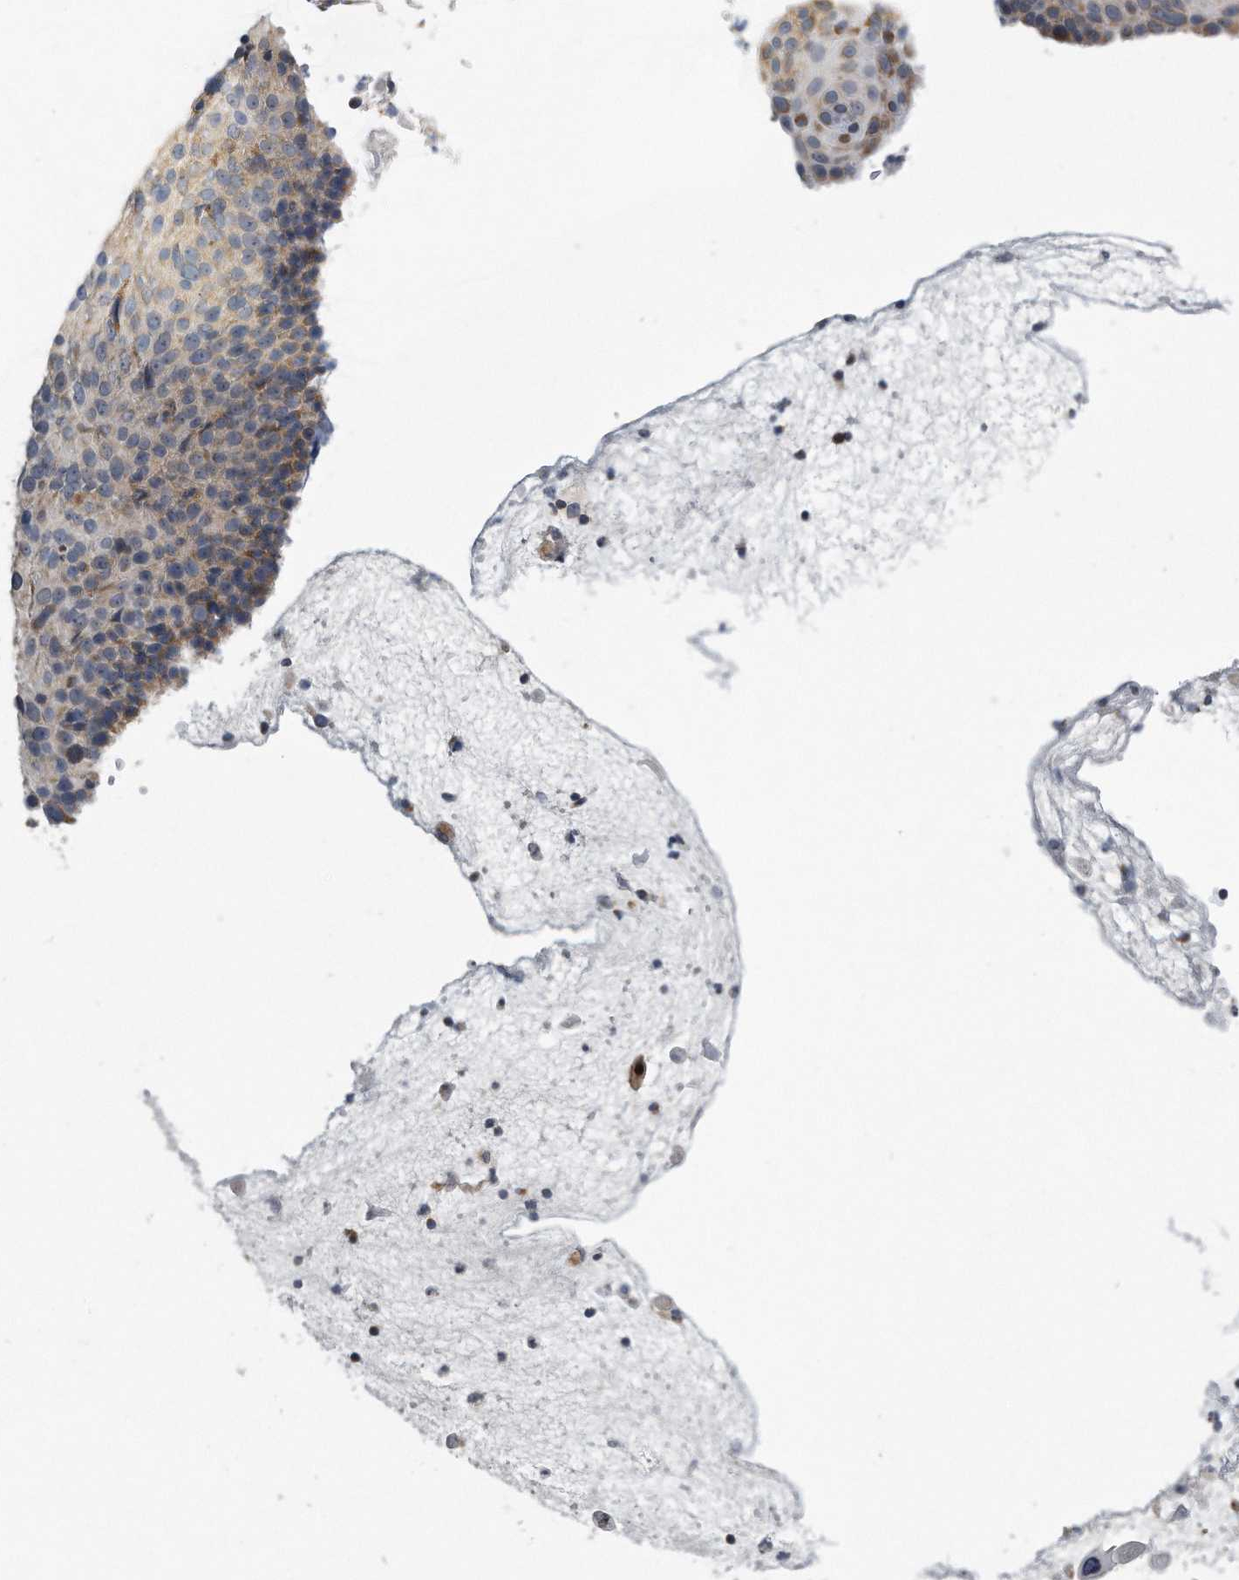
{"staining": {"intensity": "weak", "quantity": "25%-75%", "location": "cytoplasmic/membranous"}, "tissue": "cervical cancer", "cell_type": "Tumor cells", "image_type": "cancer", "snomed": [{"axis": "morphology", "description": "Squamous cell carcinoma, NOS"}, {"axis": "topography", "description": "Cervix"}], "caption": "DAB (3,3'-diaminobenzidine) immunohistochemical staining of squamous cell carcinoma (cervical) demonstrates weak cytoplasmic/membranous protein expression in about 25%-75% of tumor cells.", "gene": "LYRM4", "patient": {"sex": "female", "age": 74}}